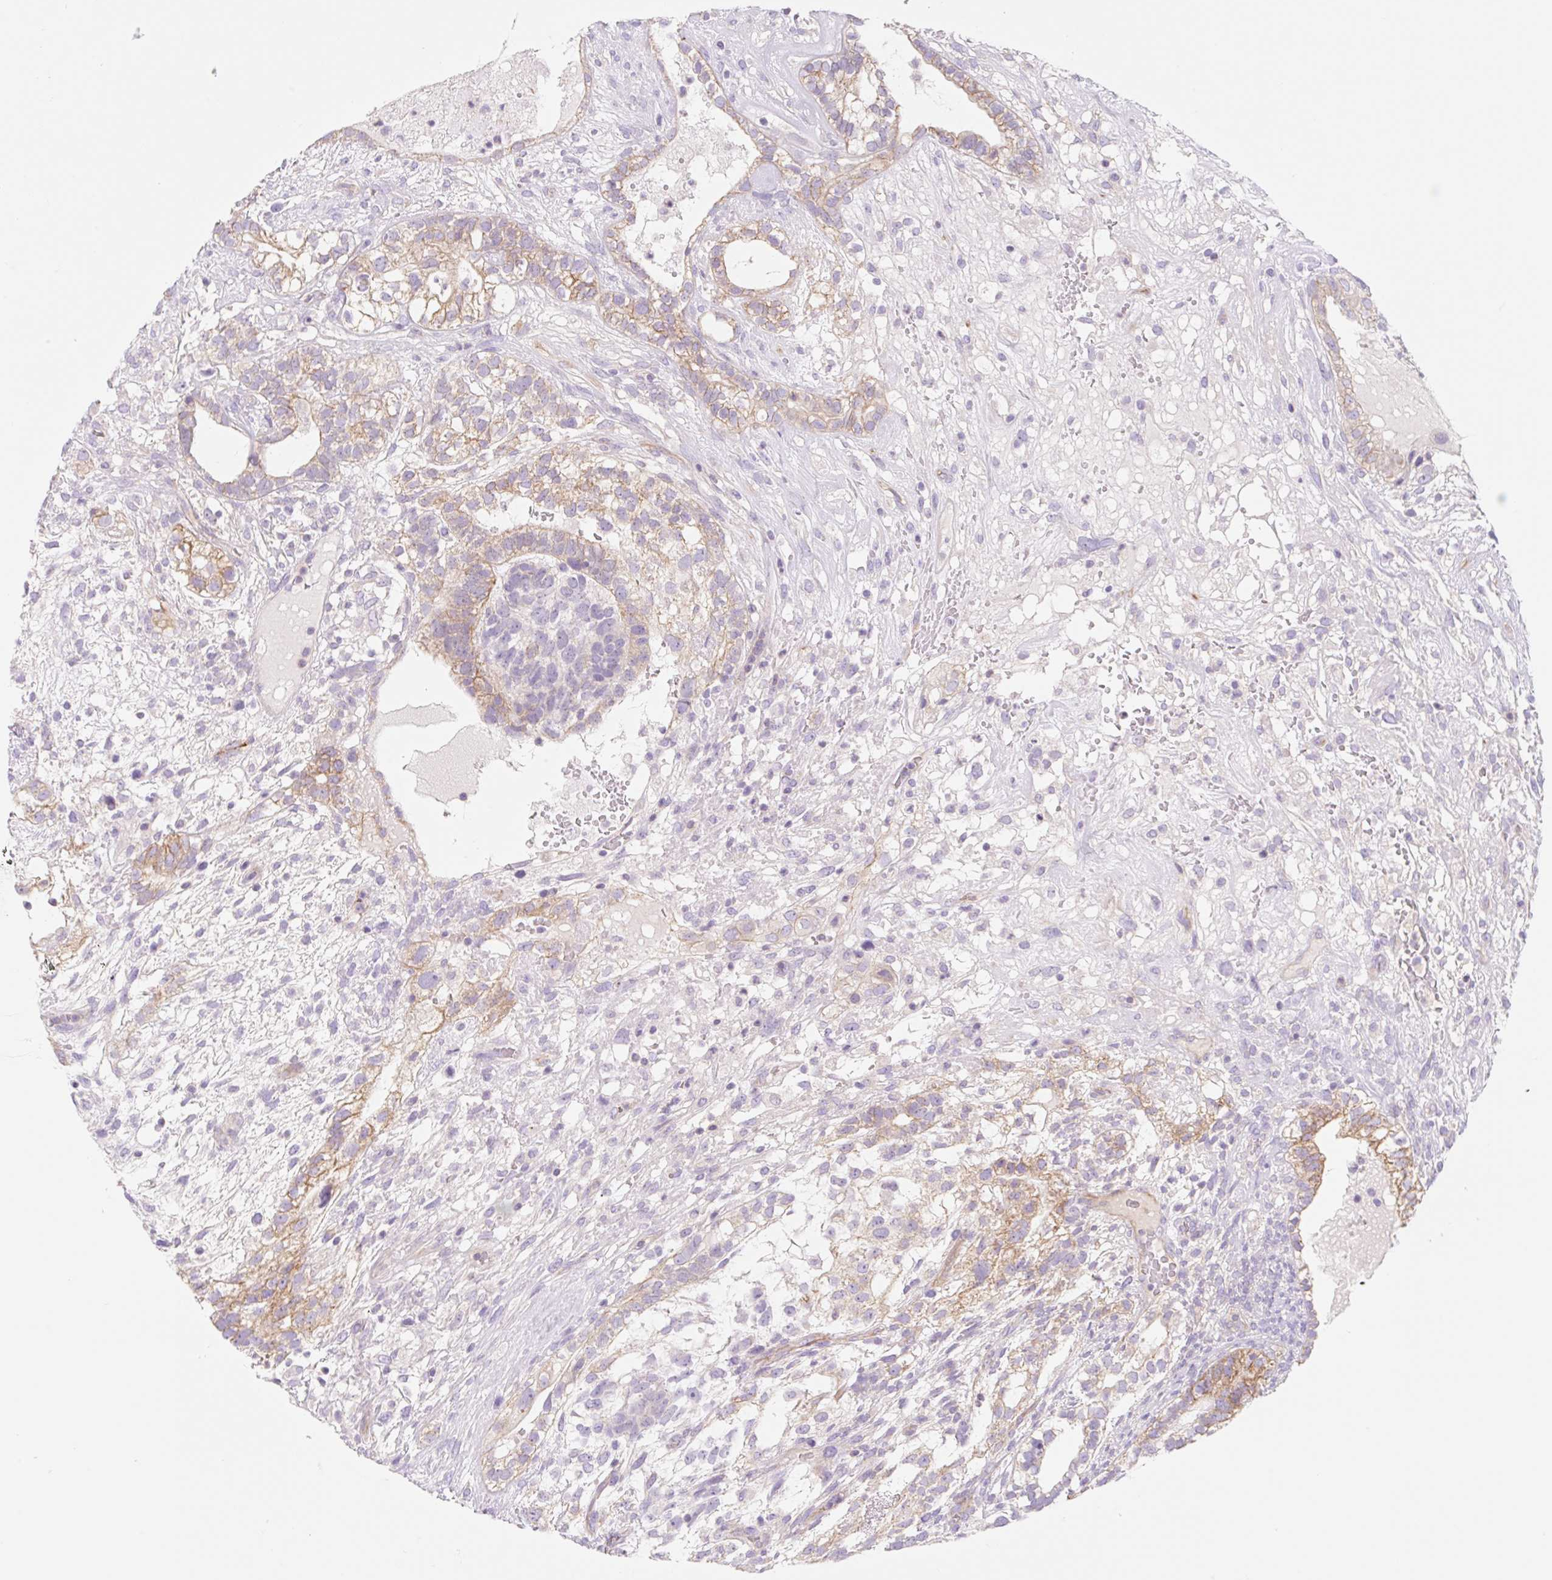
{"staining": {"intensity": "weak", "quantity": ">75%", "location": "cytoplasmic/membranous"}, "tissue": "testis cancer", "cell_type": "Tumor cells", "image_type": "cancer", "snomed": [{"axis": "morphology", "description": "Seminoma, NOS"}, {"axis": "morphology", "description": "Carcinoma, Embryonal, NOS"}, {"axis": "topography", "description": "Testis"}], "caption": "An image of testis cancer (embryonal carcinoma) stained for a protein displays weak cytoplasmic/membranous brown staining in tumor cells.", "gene": "LYVE1", "patient": {"sex": "male", "age": 41}}